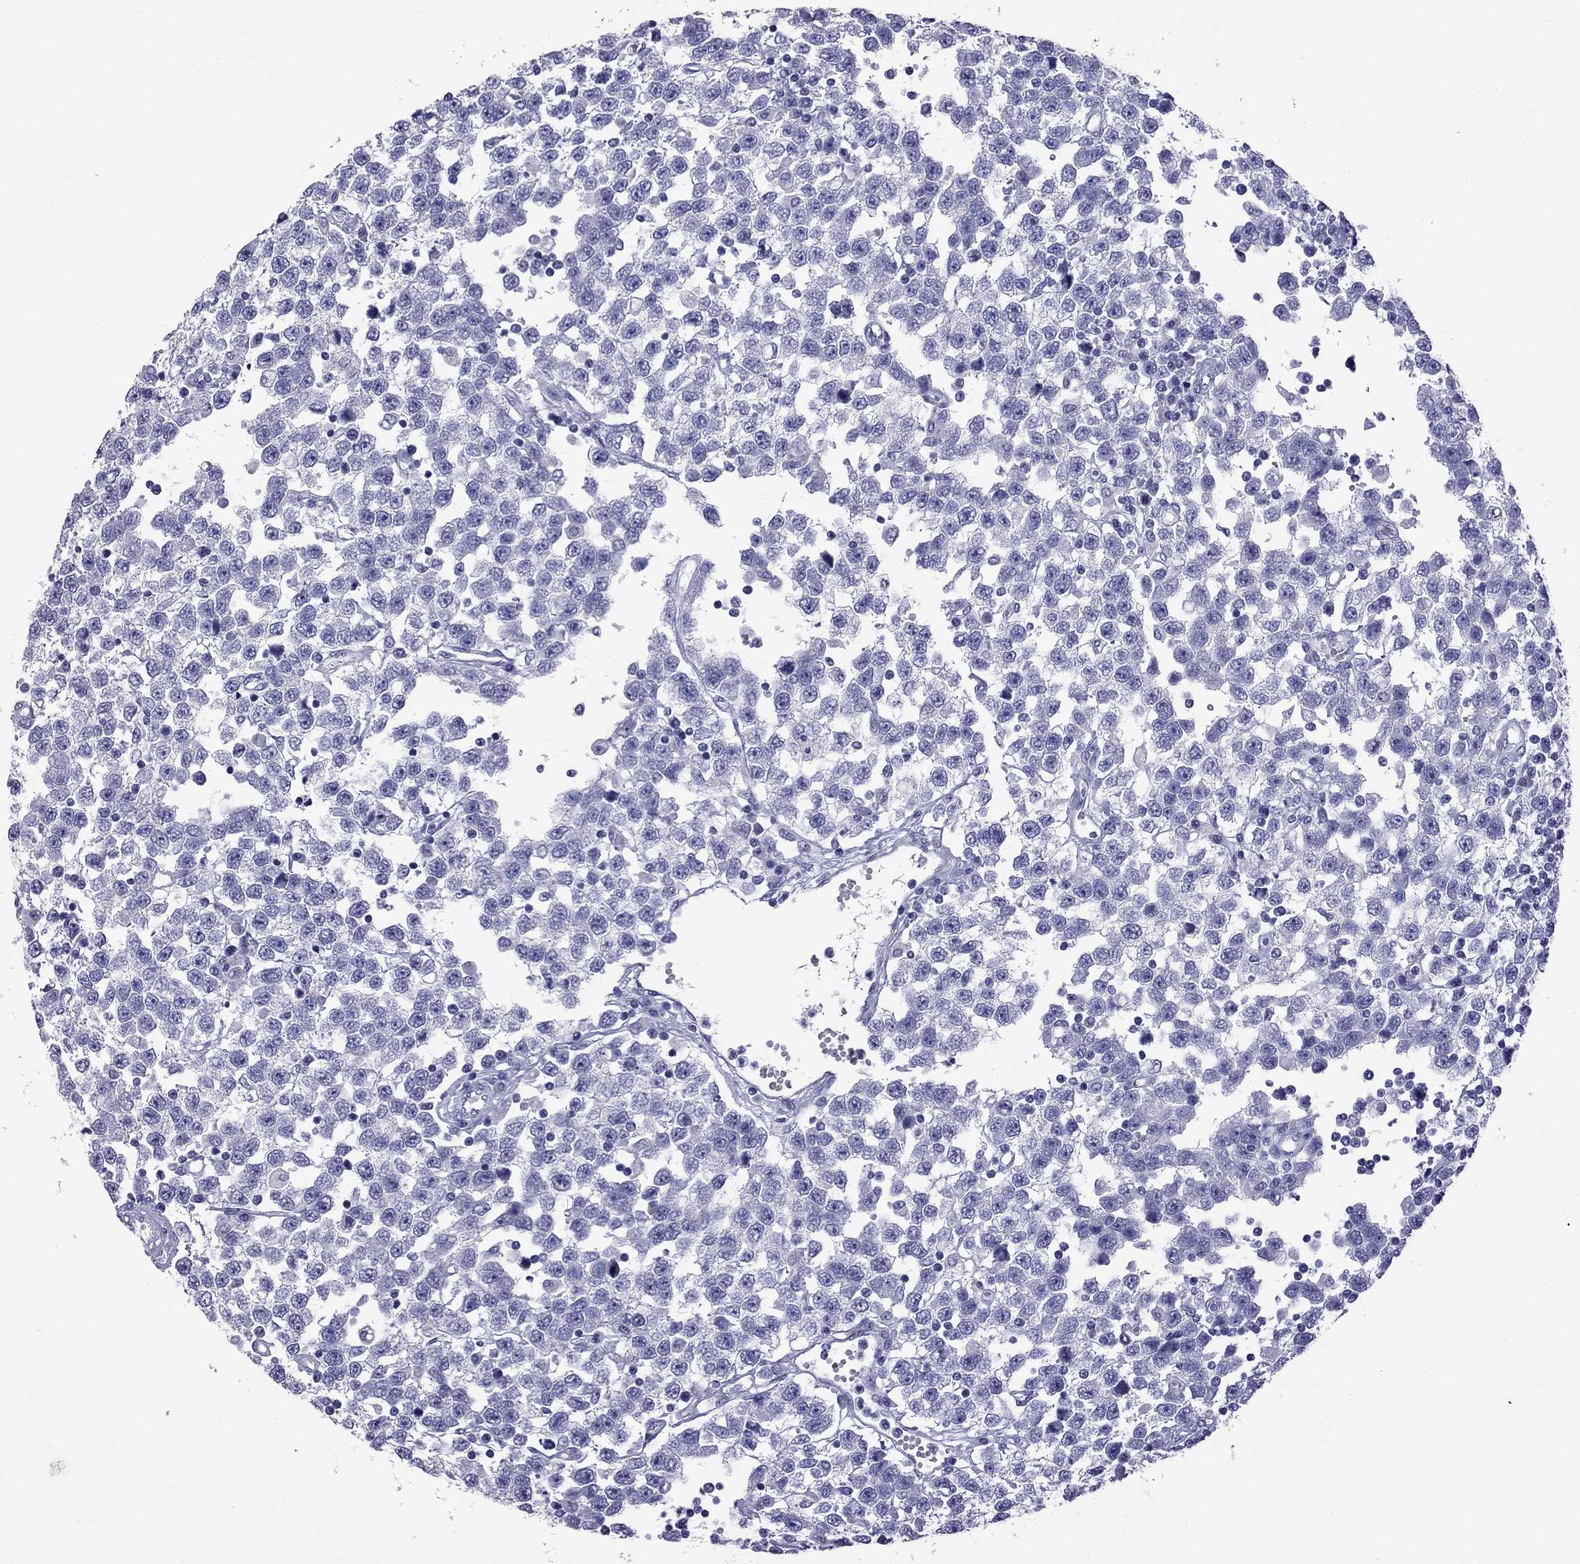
{"staining": {"intensity": "negative", "quantity": "none", "location": "none"}, "tissue": "testis cancer", "cell_type": "Tumor cells", "image_type": "cancer", "snomed": [{"axis": "morphology", "description": "Seminoma, NOS"}, {"axis": "topography", "description": "Testis"}], "caption": "Human testis cancer (seminoma) stained for a protein using immunohistochemistry (IHC) shows no positivity in tumor cells.", "gene": "TTLL13", "patient": {"sex": "male", "age": 34}}